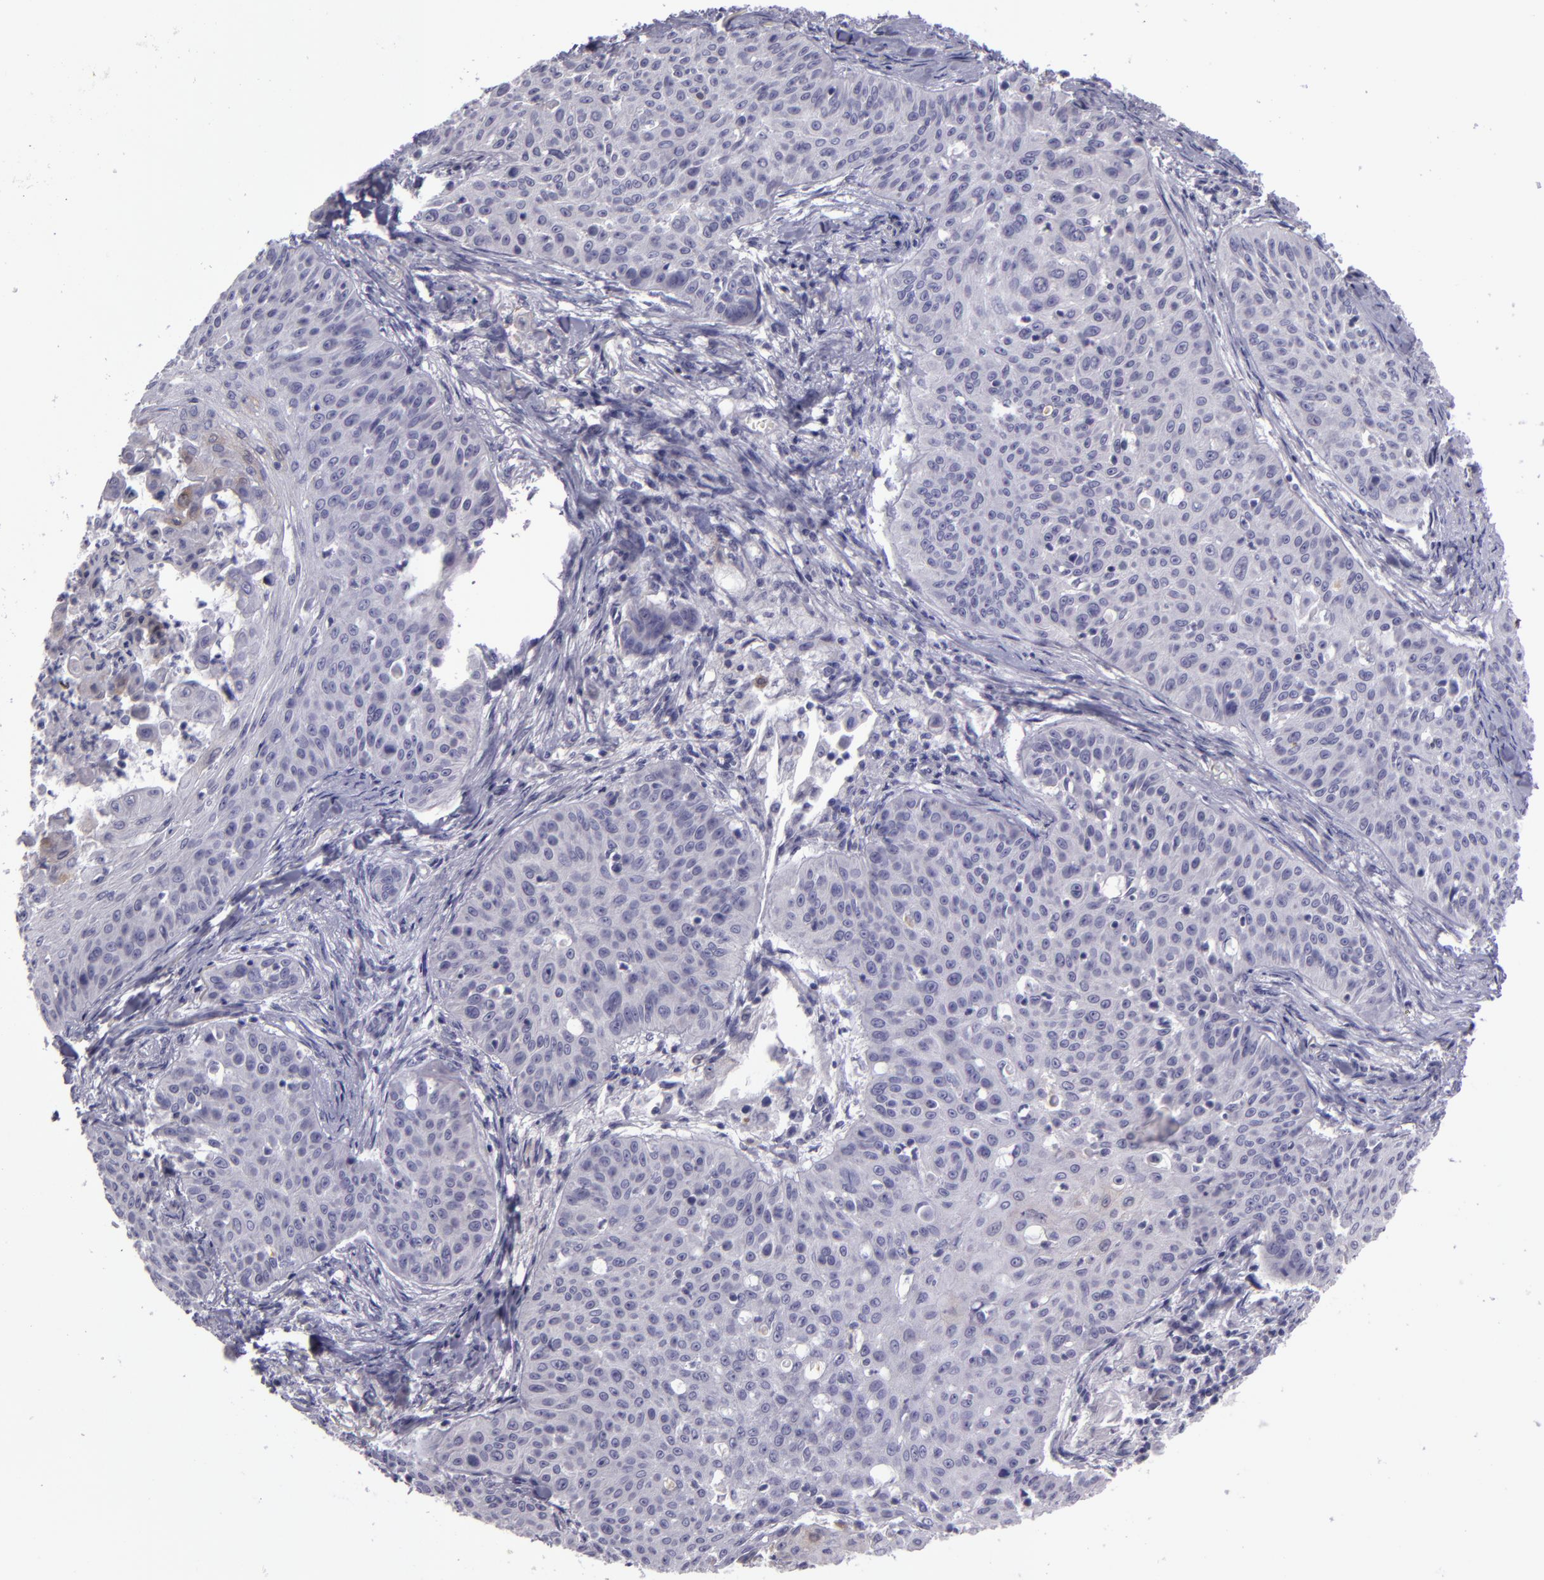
{"staining": {"intensity": "negative", "quantity": "none", "location": "none"}, "tissue": "skin cancer", "cell_type": "Tumor cells", "image_type": "cancer", "snomed": [{"axis": "morphology", "description": "Squamous cell carcinoma, NOS"}, {"axis": "topography", "description": "Skin"}], "caption": "DAB (3,3'-diaminobenzidine) immunohistochemical staining of human skin cancer (squamous cell carcinoma) demonstrates no significant staining in tumor cells.", "gene": "SNCB", "patient": {"sex": "male", "age": 82}}